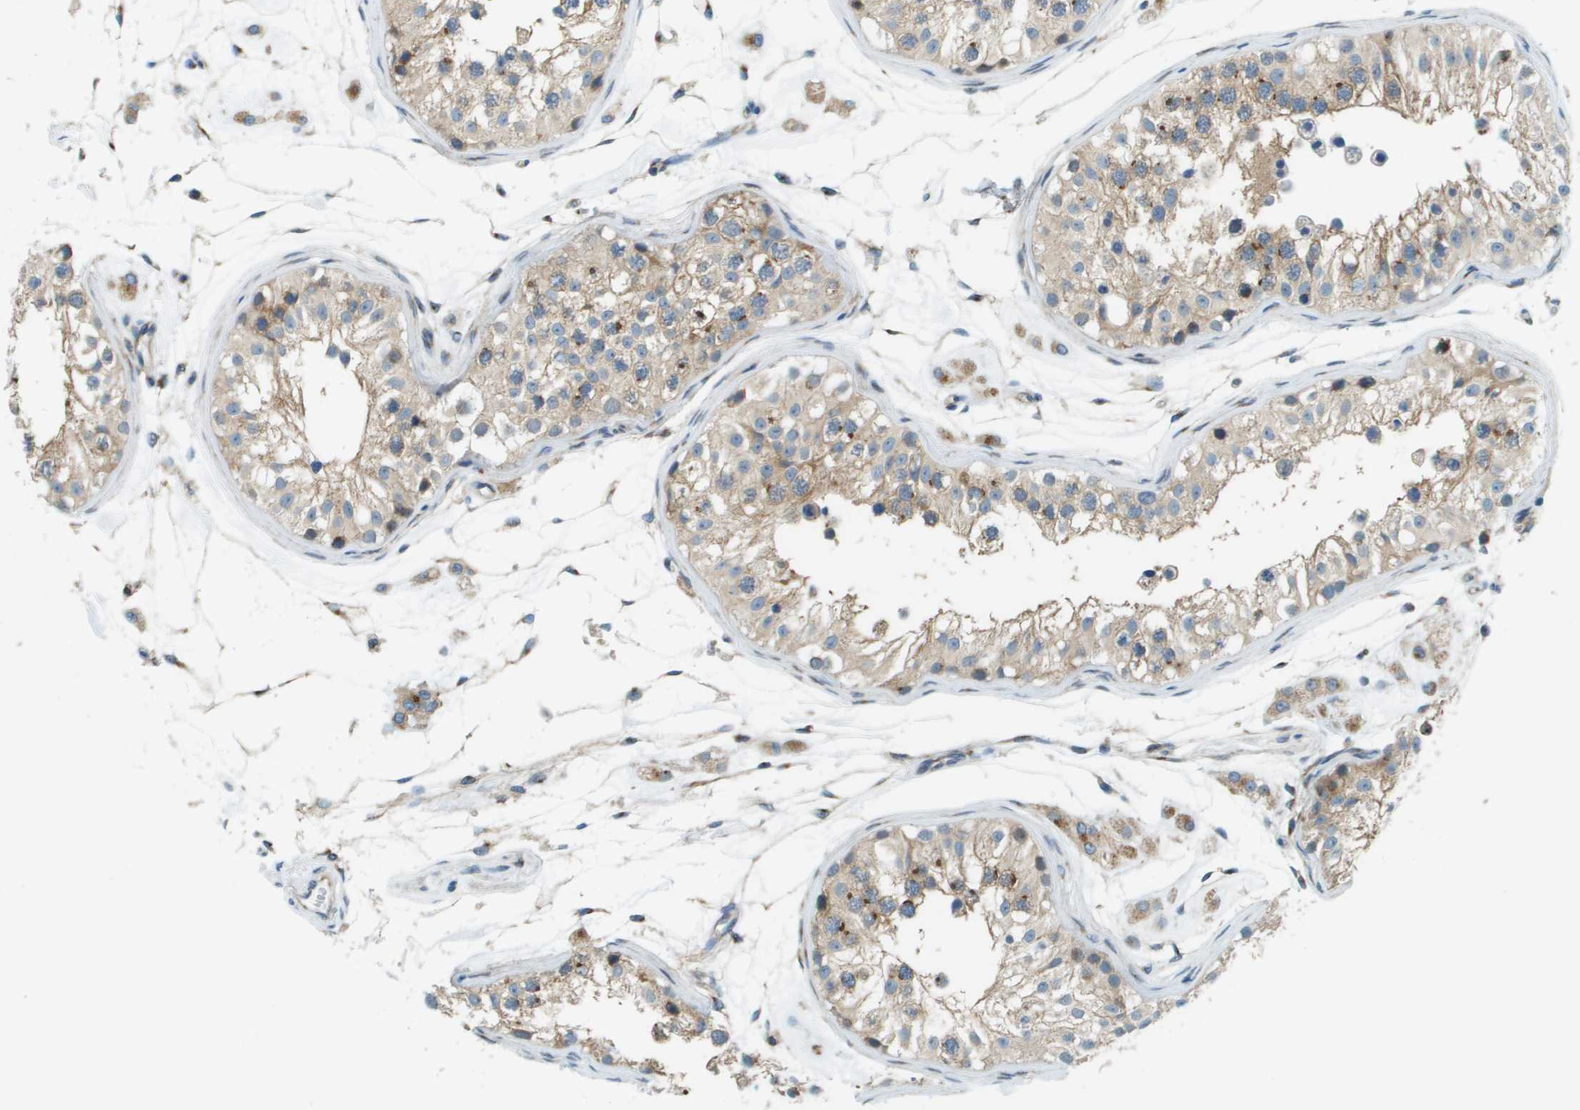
{"staining": {"intensity": "moderate", "quantity": "25%-75%", "location": "cytoplasmic/membranous"}, "tissue": "testis", "cell_type": "Cells in seminiferous ducts", "image_type": "normal", "snomed": [{"axis": "morphology", "description": "Normal tissue, NOS"}, {"axis": "morphology", "description": "Adenocarcinoma, metastatic, NOS"}, {"axis": "topography", "description": "Testis"}], "caption": "Immunohistochemical staining of benign human testis demonstrates moderate cytoplasmic/membranous protein positivity in about 25%-75% of cells in seminiferous ducts. The protein of interest is stained brown, and the nuclei are stained in blue (DAB IHC with brightfield microscopy, high magnification).", "gene": "ACBD3", "patient": {"sex": "male", "age": 26}}